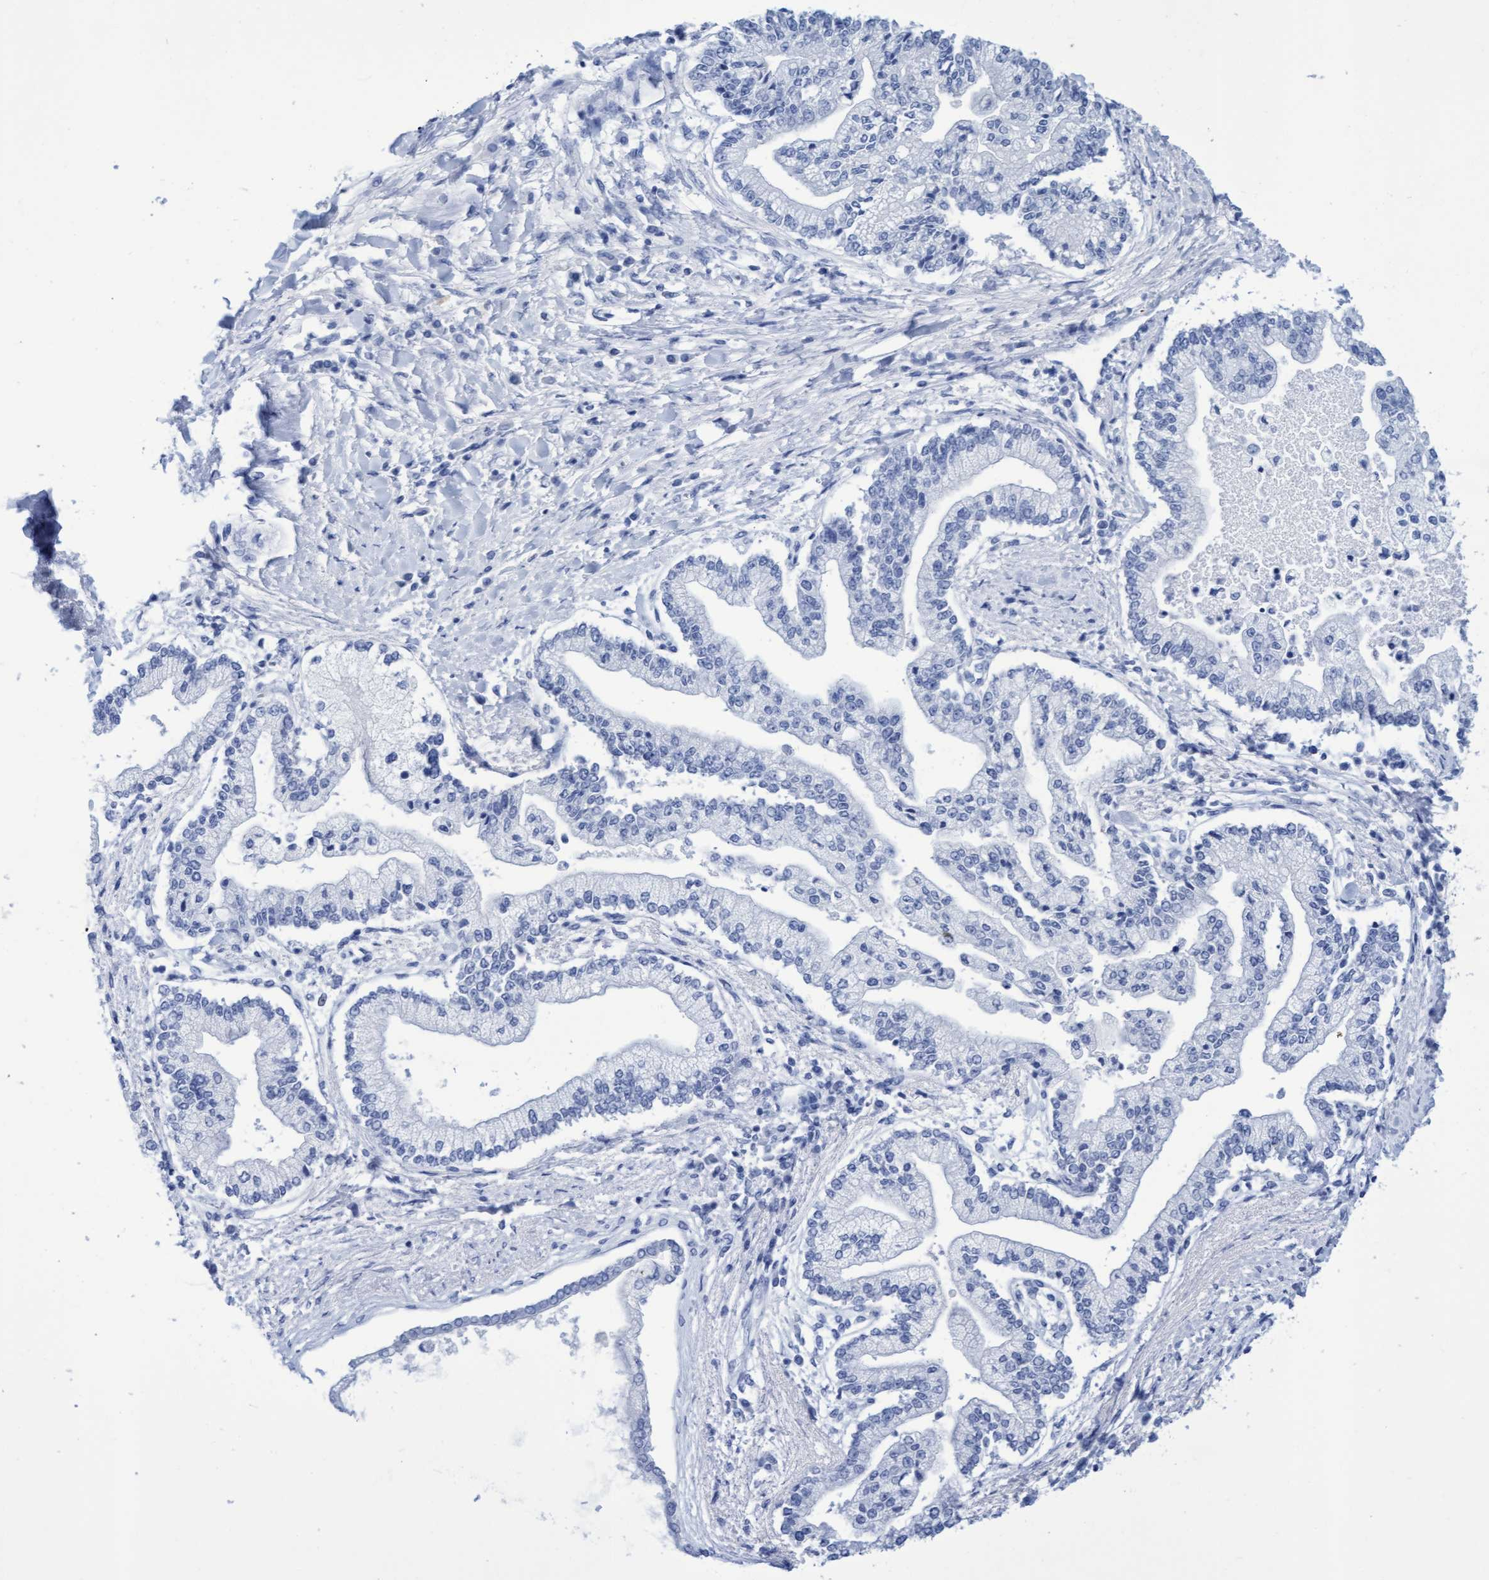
{"staining": {"intensity": "negative", "quantity": "none", "location": "none"}, "tissue": "liver cancer", "cell_type": "Tumor cells", "image_type": "cancer", "snomed": [{"axis": "morphology", "description": "Cholangiocarcinoma"}, {"axis": "topography", "description": "Liver"}], "caption": "Tumor cells are negative for protein expression in human liver cholangiocarcinoma. (DAB IHC visualized using brightfield microscopy, high magnification).", "gene": "INSL6", "patient": {"sex": "male", "age": 50}}